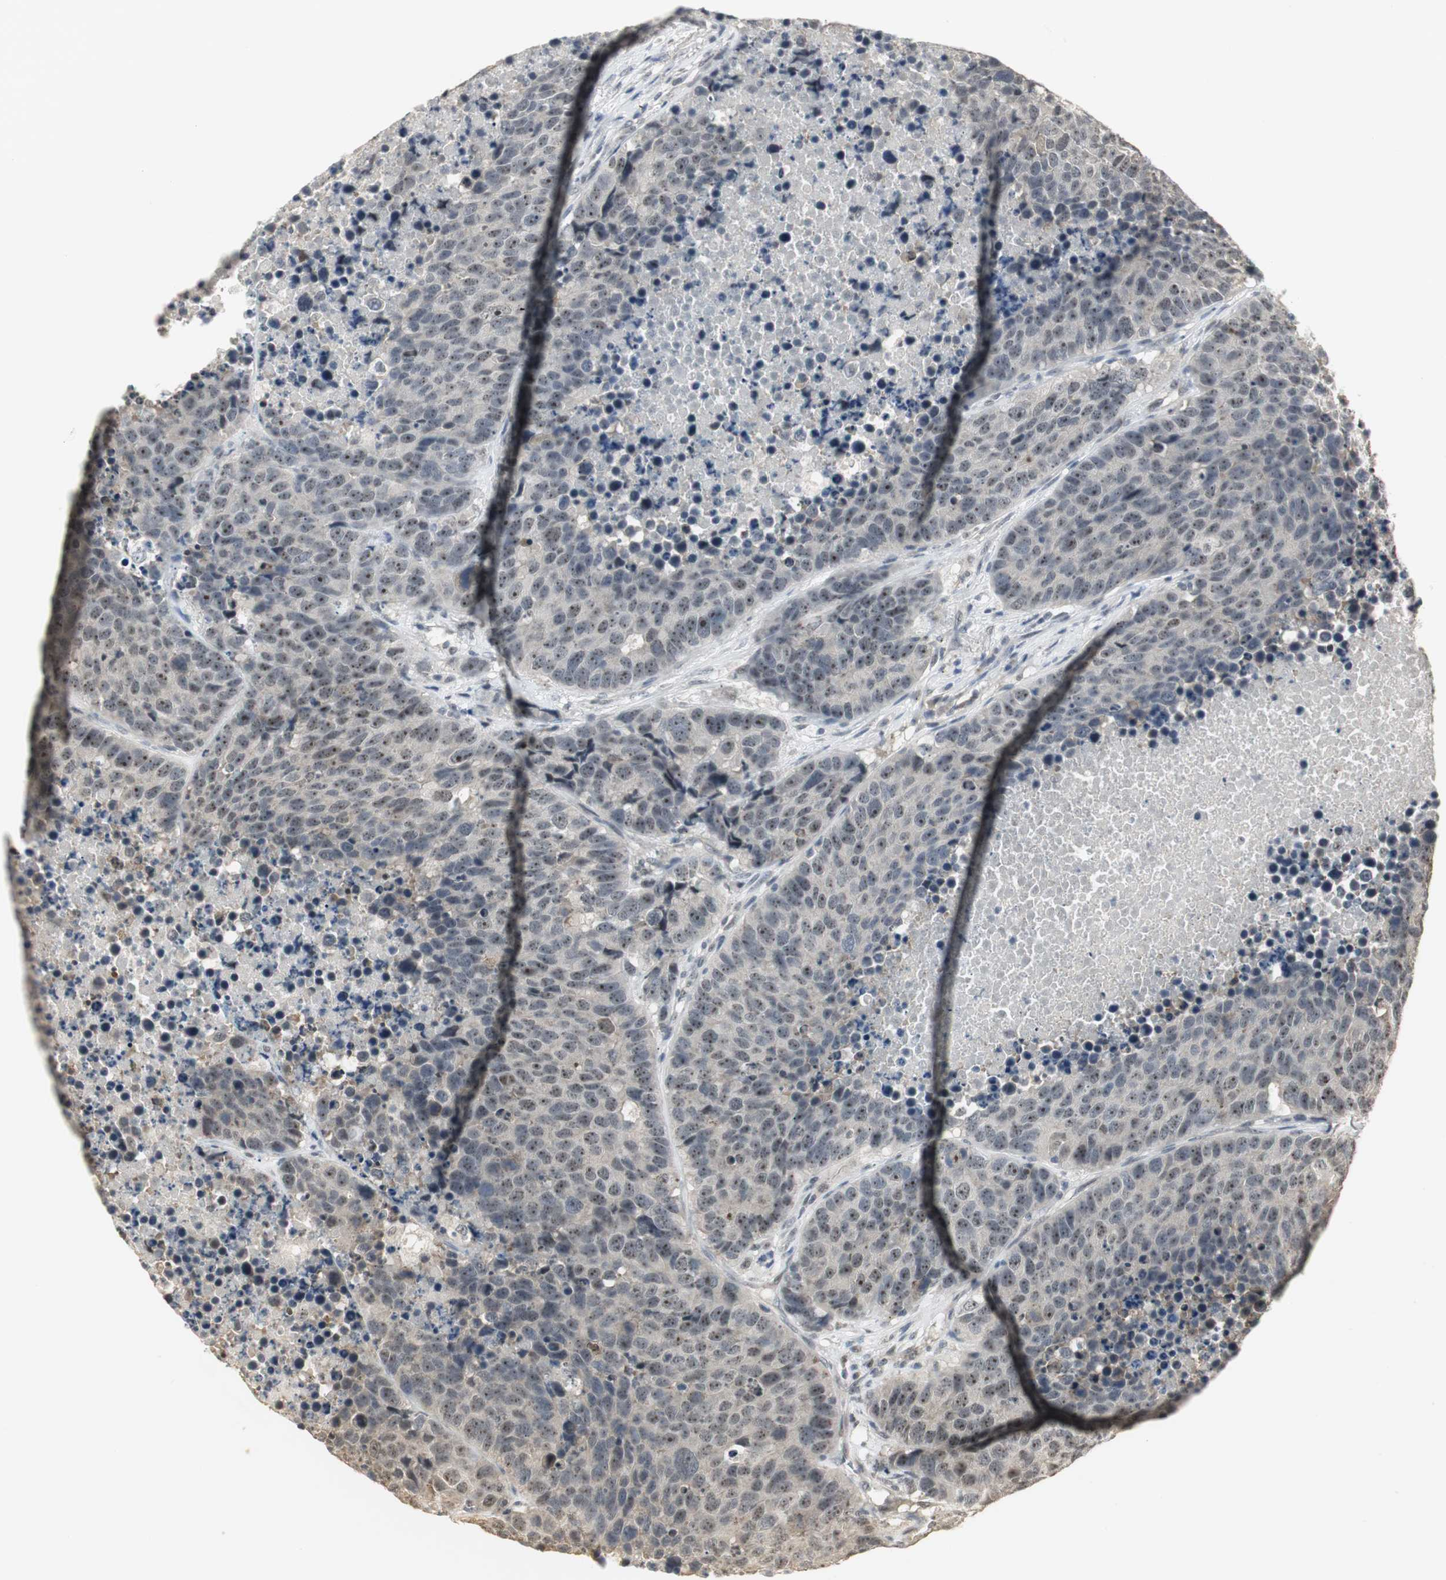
{"staining": {"intensity": "weak", "quantity": "25%-75%", "location": "nuclear"}, "tissue": "carcinoid", "cell_type": "Tumor cells", "image_type": "cancer", "snomed": [{"axis": "morphology", "description": "Carcinoid, malignant, NOS"}, {"axis": "topography", "description": "Lung"}], "caption": "Human carcinoid (malignant) stained with a brown dye shows weak nuclear positive expression in about 25%-75% of tumor cells.", "gene": "ELOA", "patient": {"sex": "male", "age": 60}}